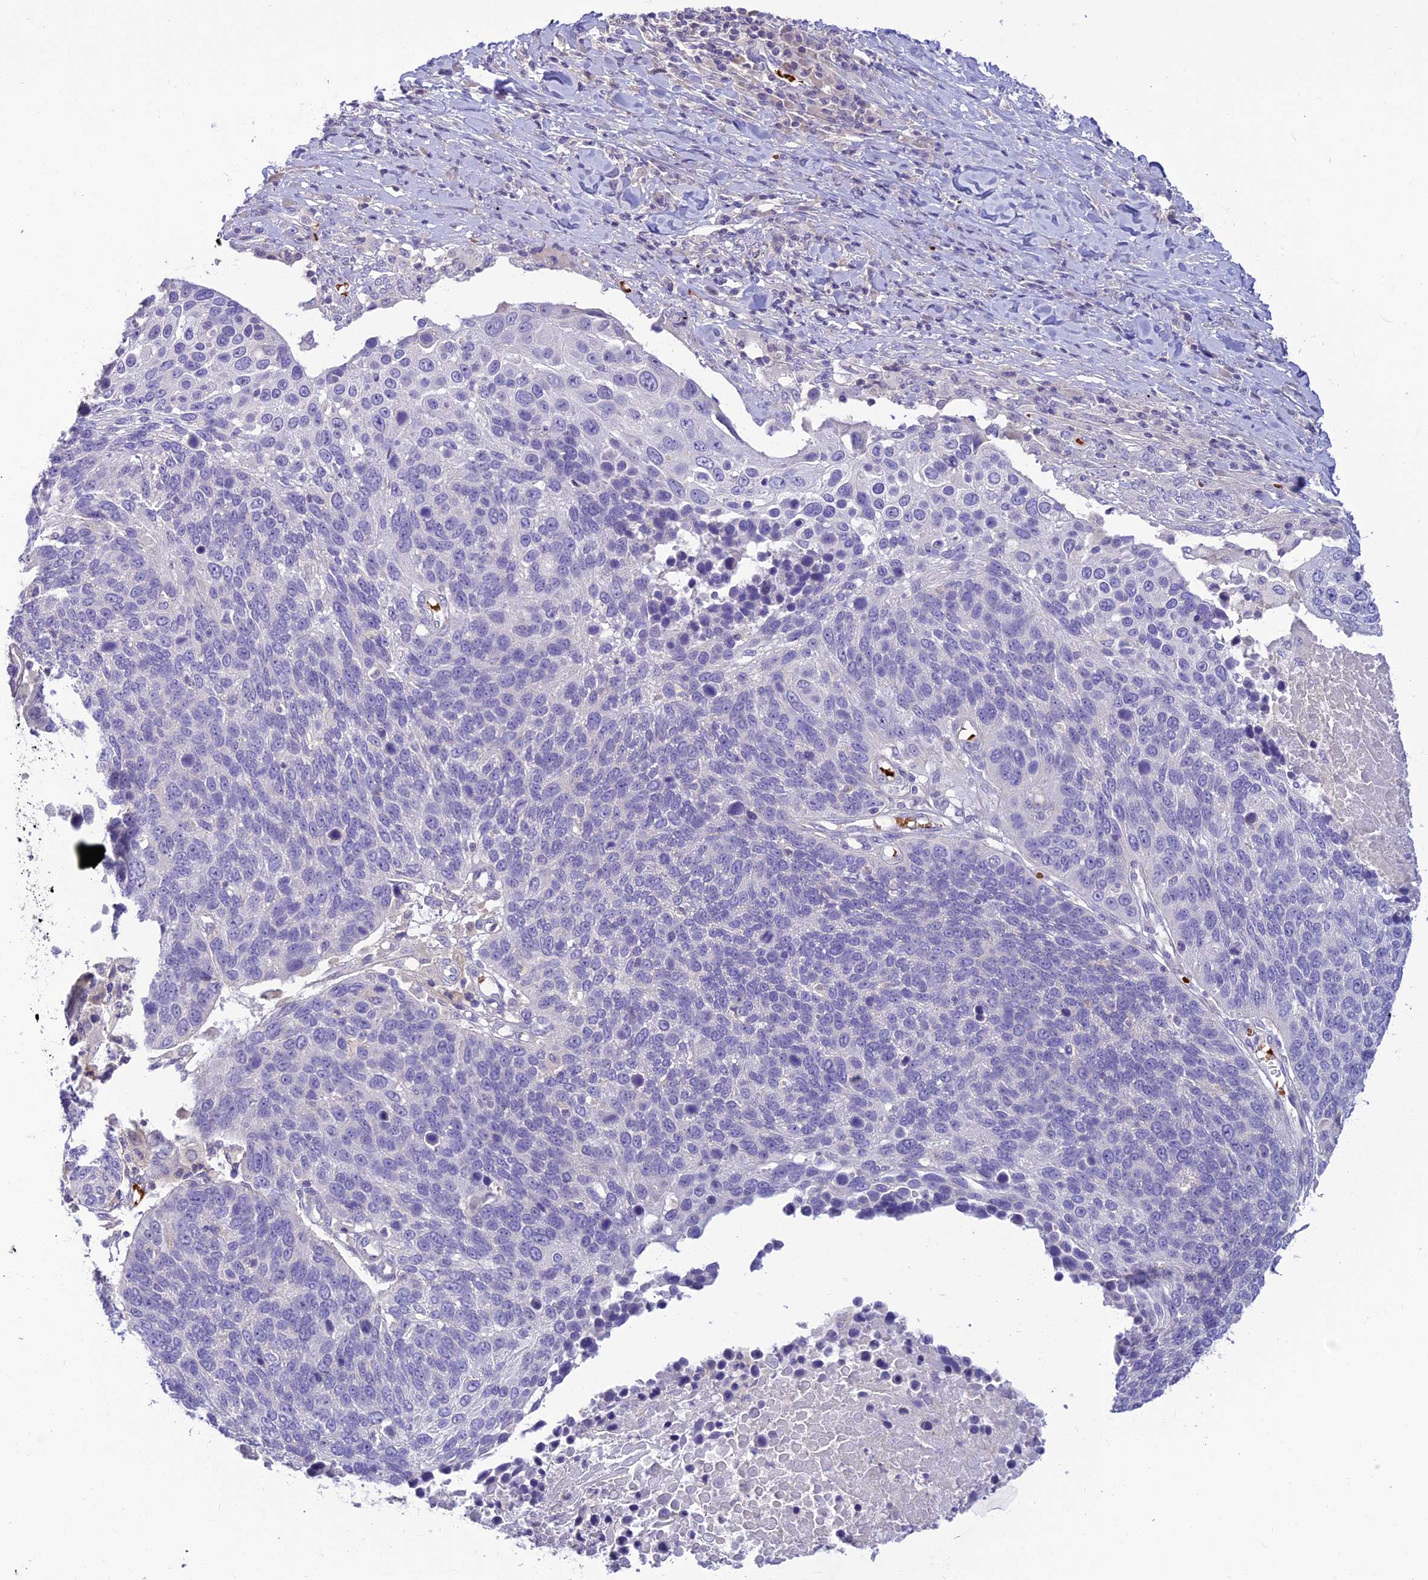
{"staining": {"intensity": "negative", "quantity": "none", "location": "none"}, "tissue": "lung cancer", "cell_type": "Tumor cells", "image_type": "cancer", "snomed": [{"axis": "morphology", "description": "Normal tissue, NOS"}, {"axis": "morphology", "description": "Squamous cell carcinoma, NOS"}, {"axis": "topography", "description": "Lymph node"}, {"axis": "topography", "description": "Lung"}], "caption": "Immunohistochemistry of human lung squamous cell carcinoma displays no staining in tumor cells. The staining was performed using DAB (3,3'-diaminobenzidine) to visualize the protein expression in brown, while the nuclei were stained in blue with hematoxylin (Magnification: 20x).", "gene": "CLIP4", "patient": {"sex": "male", "age": 66}}